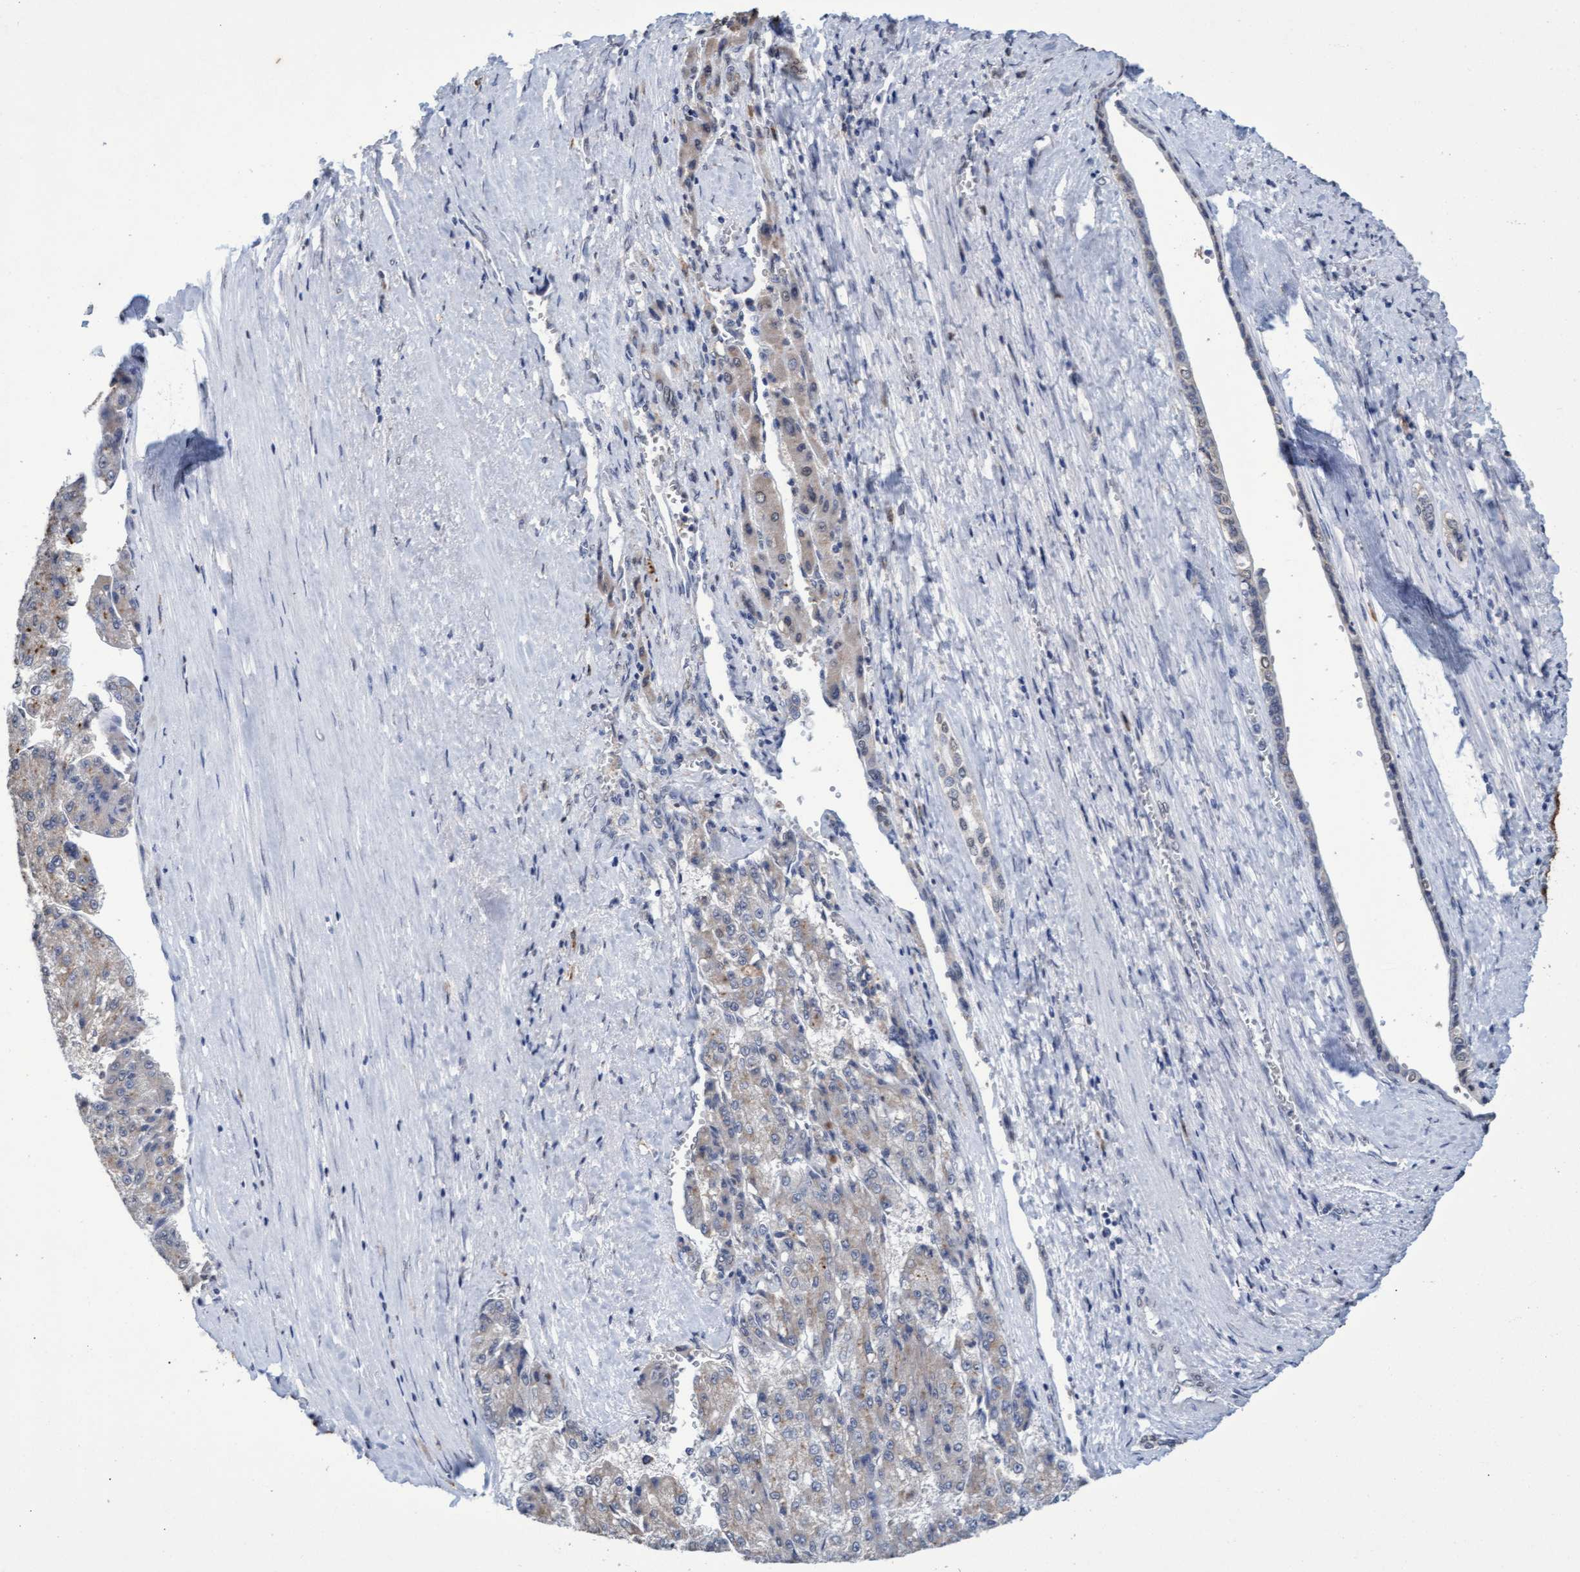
{"staining": {"intensity": "negative", "quantity": "none", "location": "none"}, "tissue": "liver cancer", "cell_type": "Tumor cells", "image_type": "cancer", "snomed": [{"axis": "morphology", "description": "Carcinoma, Hepatocellular, NOS"}, {"axis": "topography", "description": "Liver"}], "caption": "High power microscopy micrograph of an immunohistochemistry (IHC) histopathology image of liver cancer (hepatocellular carcinoma), revealing no significant staining in tumor cells.", "gene": "GPR39", "patient": {"sex": "female", "age": 73}}